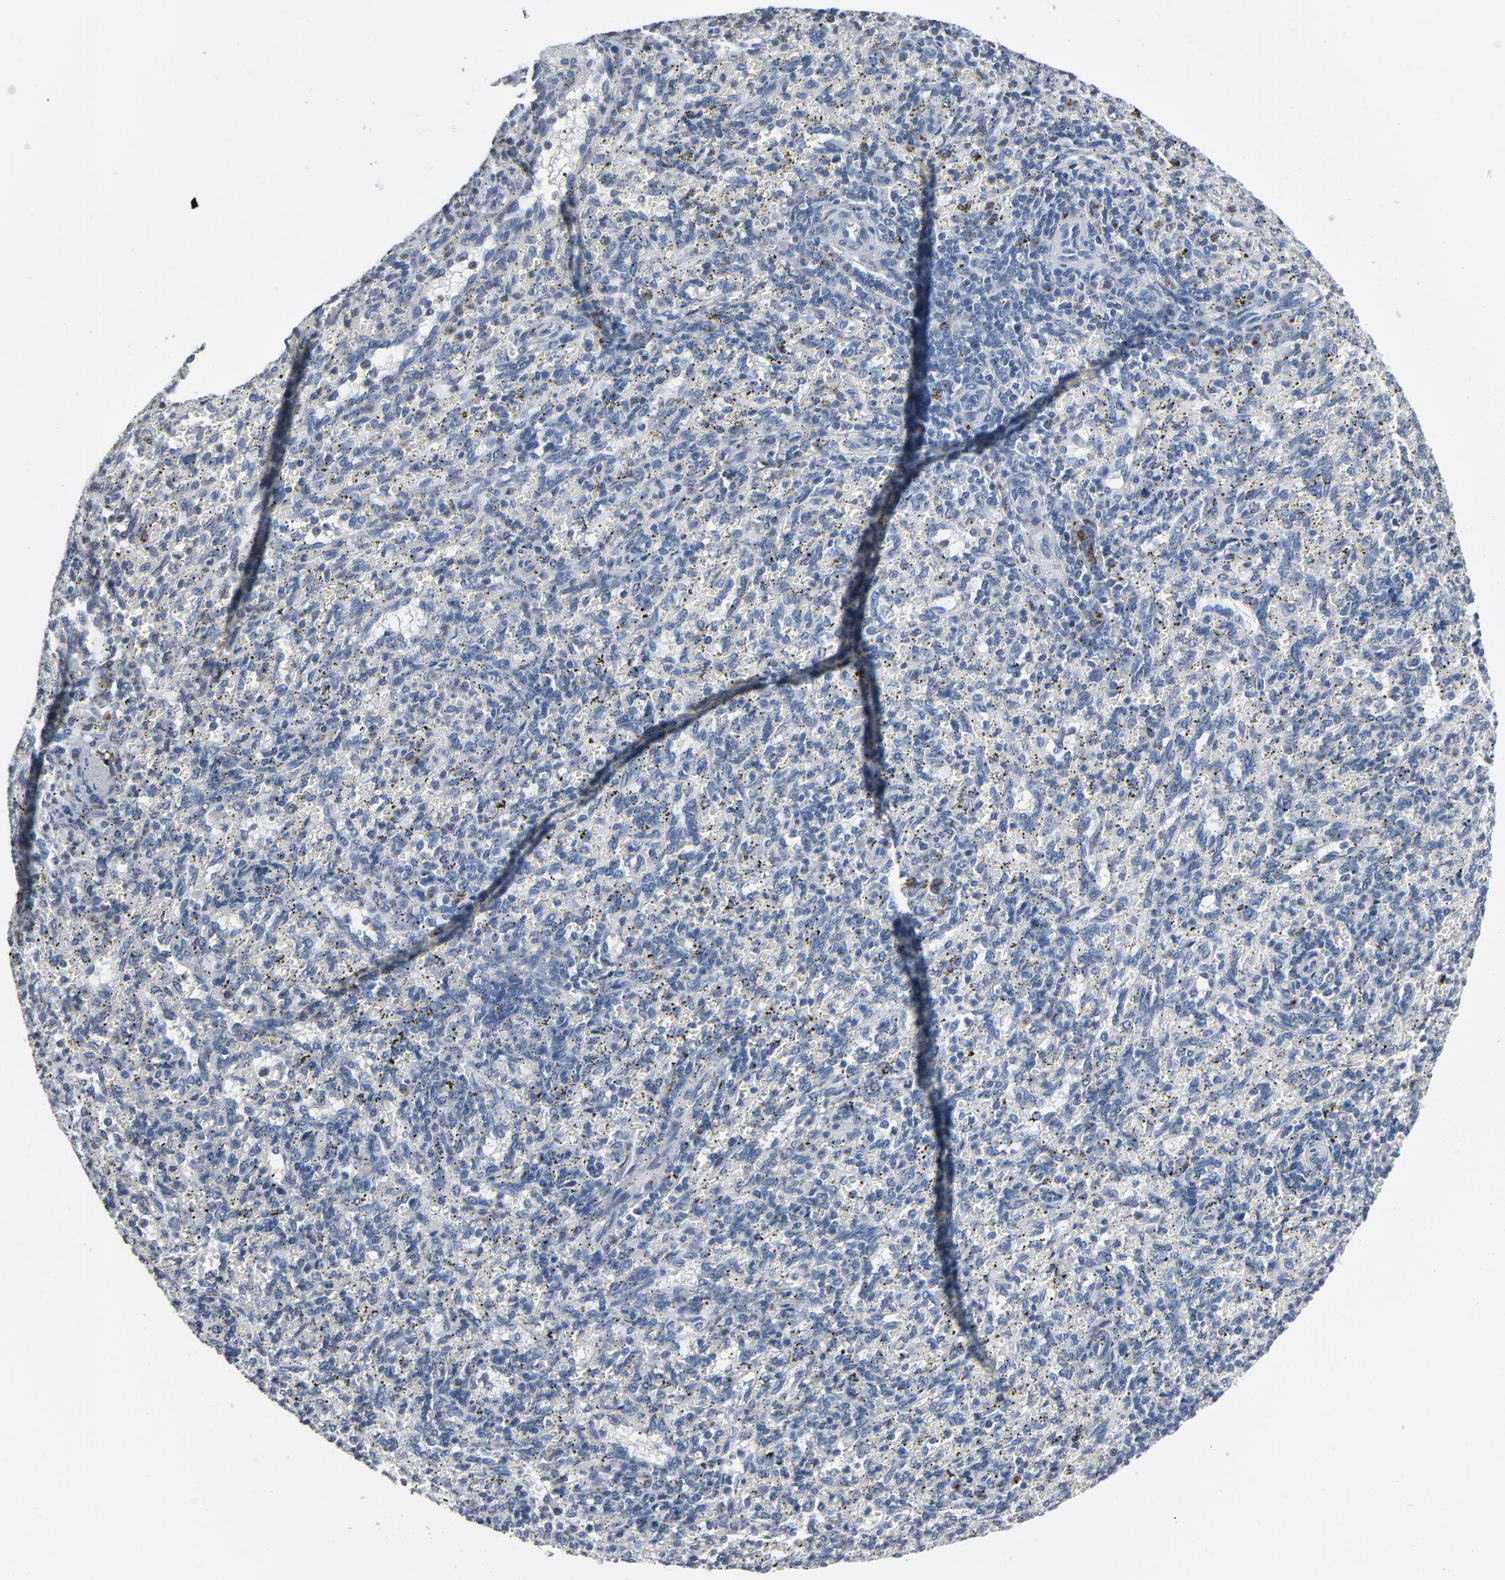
{"staining": {"intensity": "negative", "quantity": "none", "location": "none"}, "tissue": "spleen", "cell_type": "Cells in red pulp", "image_type": "normal", "snomed": [{"axis": "morphology", "description": "Normal tissue, NOS"}, {"axis": "topography", "description": "Spleen"}], "caption": "DAB (3,3'-diaminobenzidine) immunohistochemical staining of benign human spleen displays no significant positivity in cells in red pulp.", "gene": "YIPF6", "patient": {"sex": "female", "age": 10}}